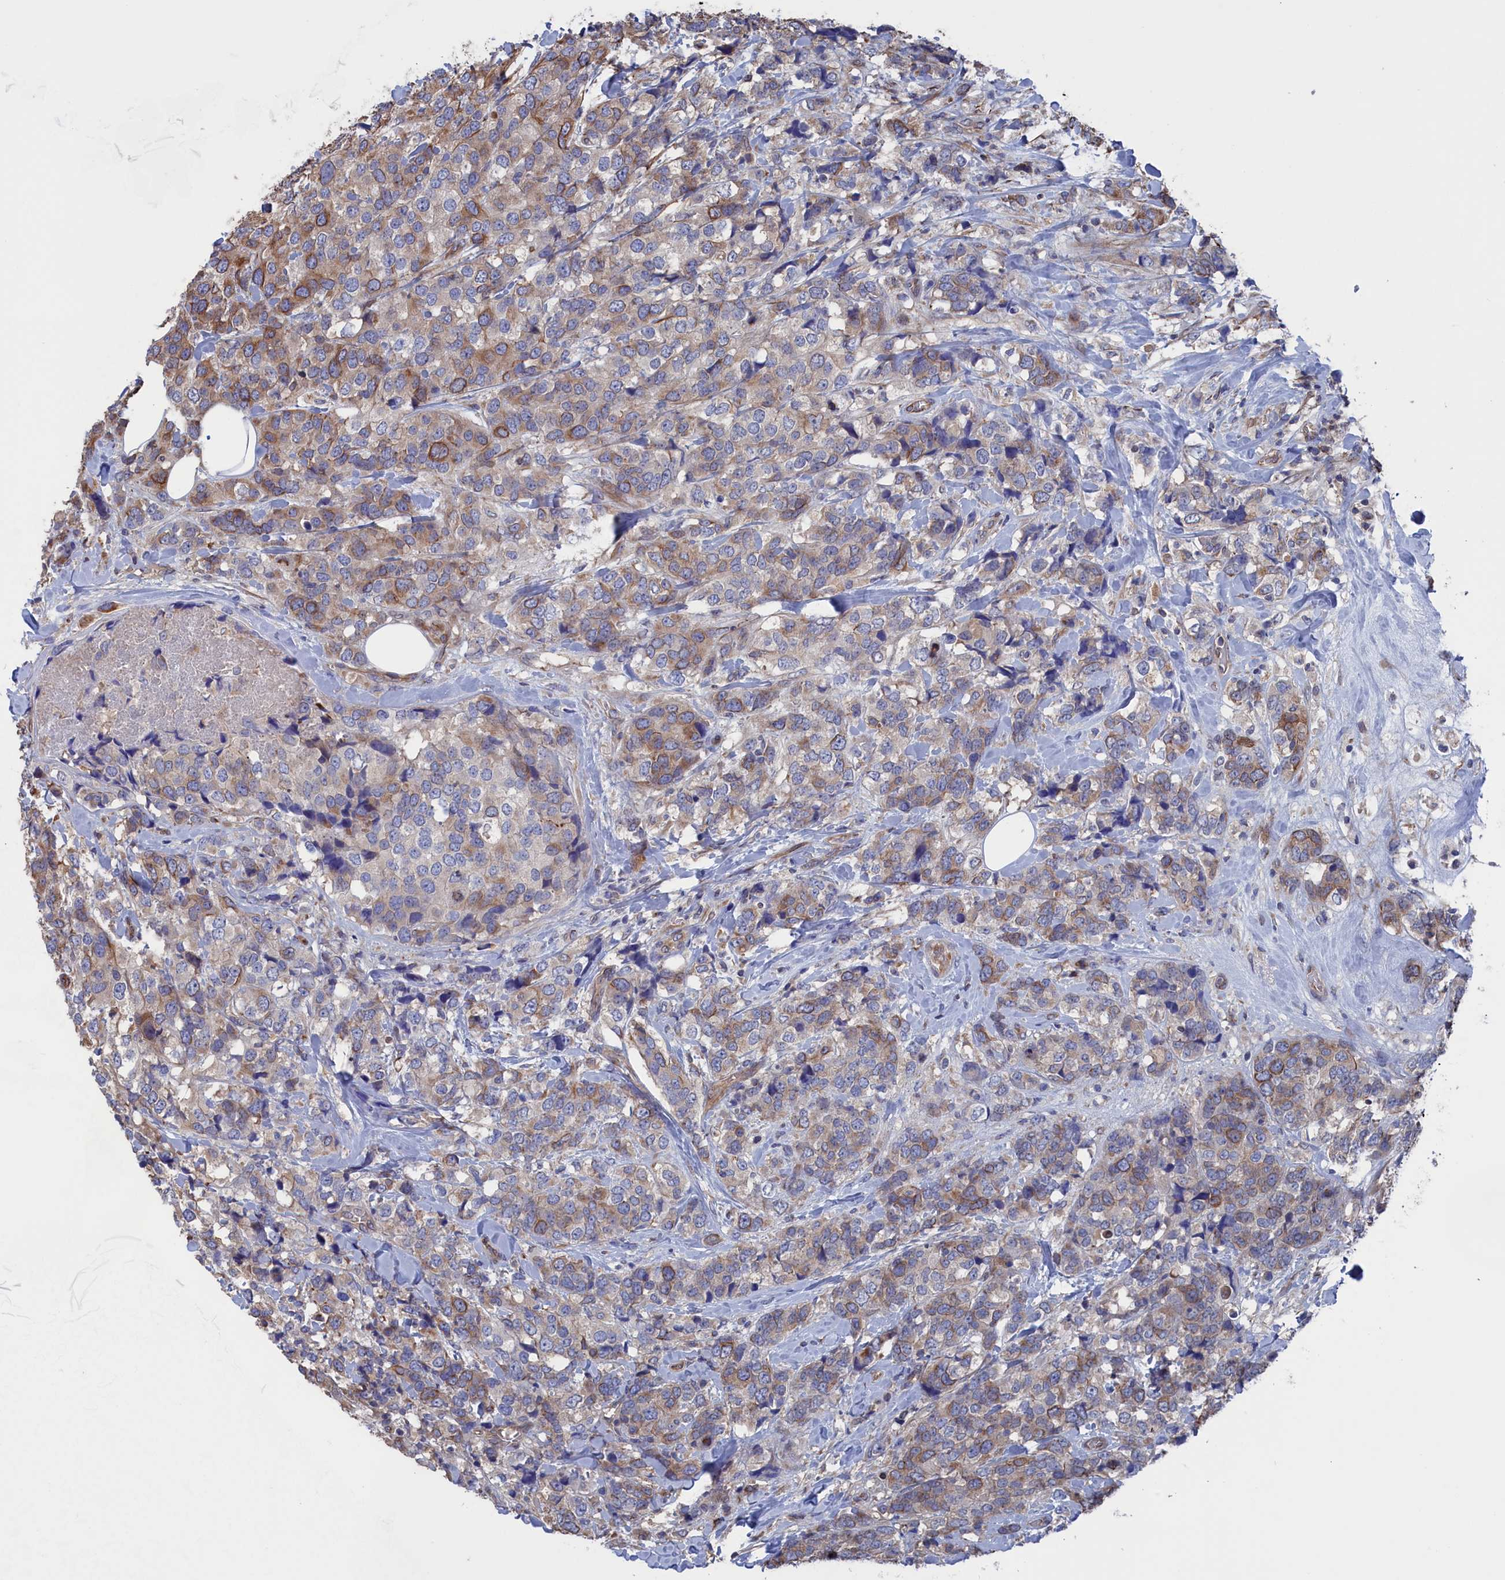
{"staining": {"intensity": "moderate", "quantity": "25%-75%", "location": "cytoplasmic/membranous"}, "tissue": "breast cancer", "cell_type": "Tumor cells", "image_type": "cancer", "snomed": [{"axis": "morphology", "description": "Lobular carcinoma"}, {"axis": "topography", "description": "Breast"}], "caption": "Lobular carcinoma (breast) stained for a protein demonstrates moderate cytoplasmic/membranous positivity in tumor cells. (DAB (3,3'-diaminobenzidine) = brown stain, brightfield microscopy at high magnification).", "gene": "NUTF2", "patient": {"sex": "female", "age": 59}}